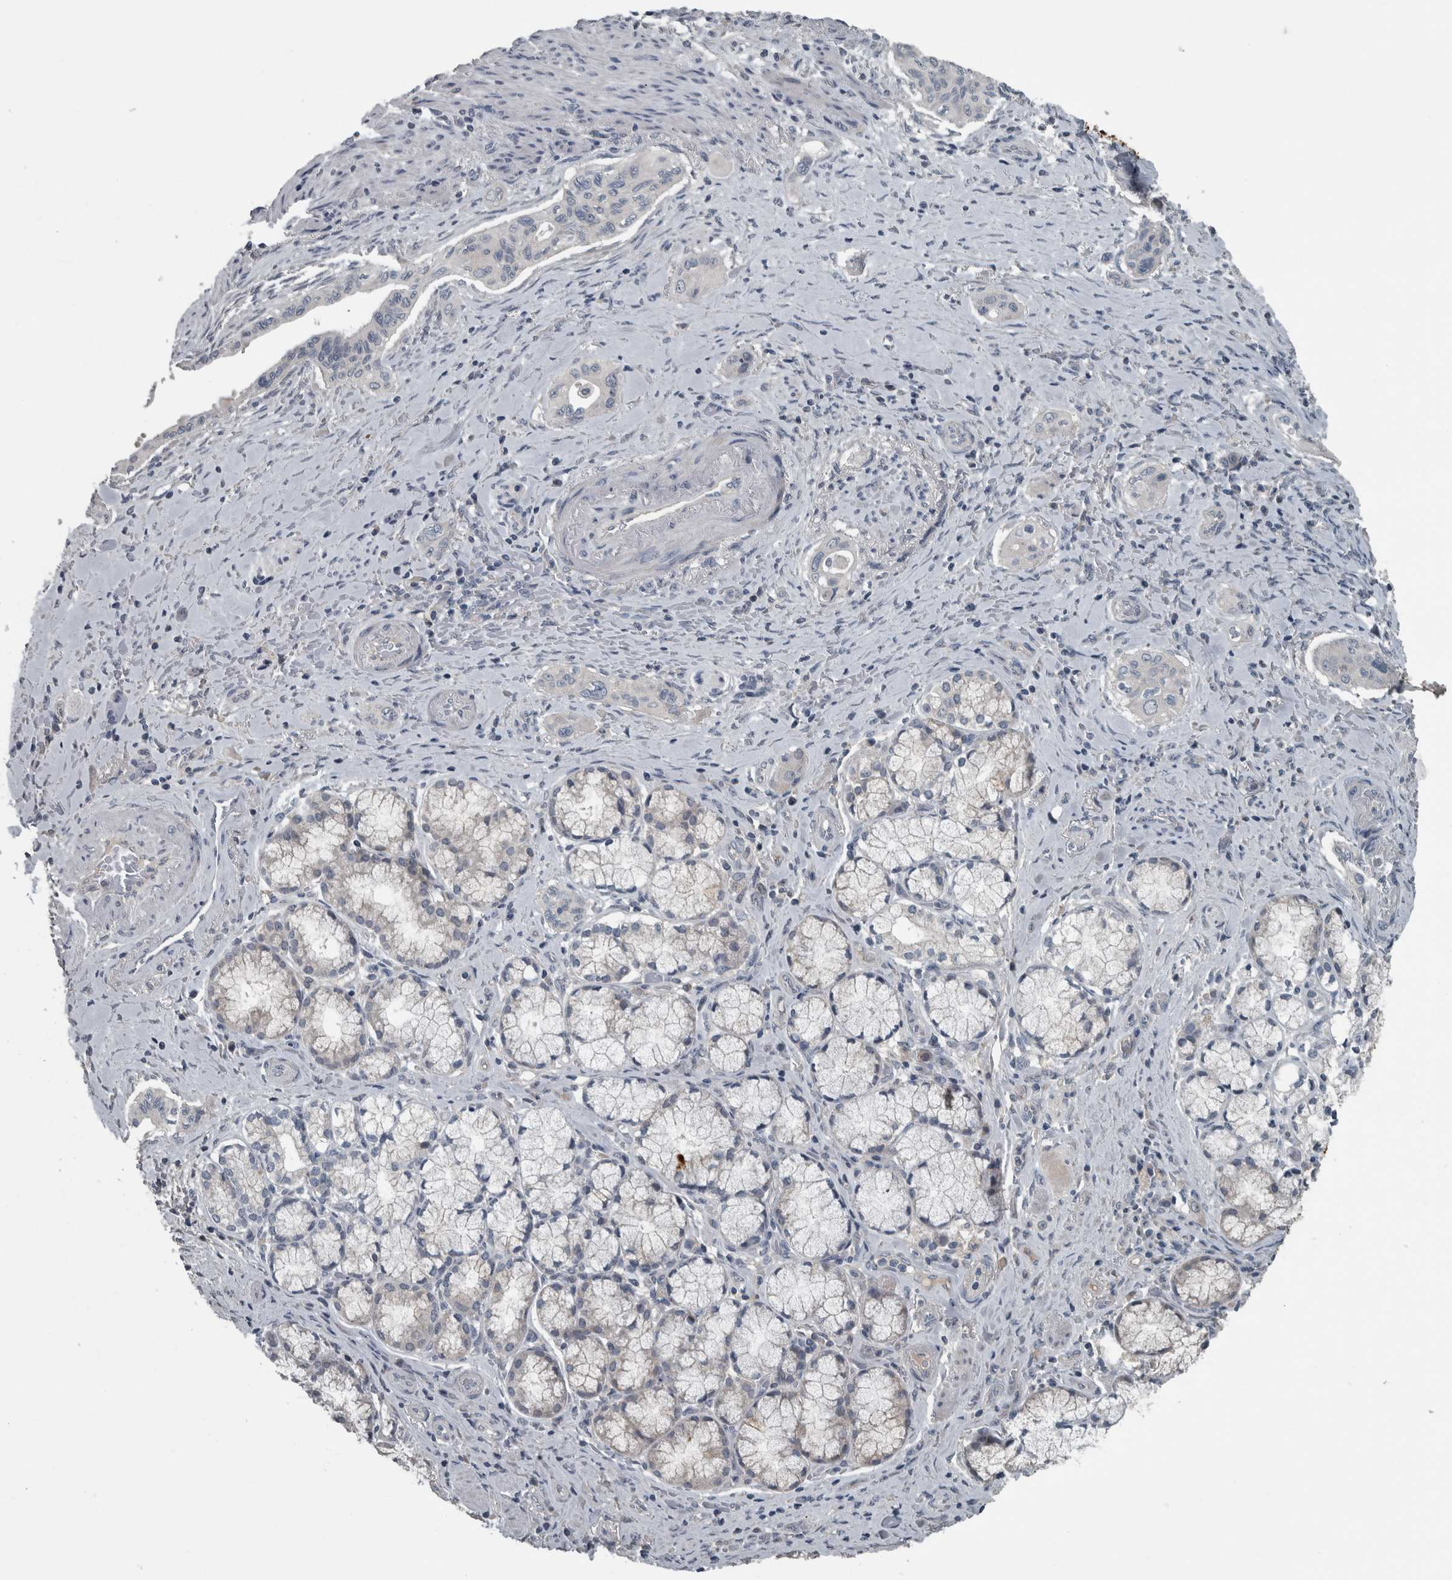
{"staining": {"intensity": "negative", "quantity": "none", "location": "none"}, "tissue": "pancreatic cancer", "cell_type": "Tumor cells", "image_type": "cancer", "snomed": [{"axis": "morphology", "description": "Adenocarcinoma, NOS"}, {"axis": "topography", "description": "Pancreas"}], "caption": "IHC of pancreatic cancer (adenocarcinoma) shows no staining in tumor cells.", "gene": "KRT20", "patient": {"sex": "male", "age": 77}}